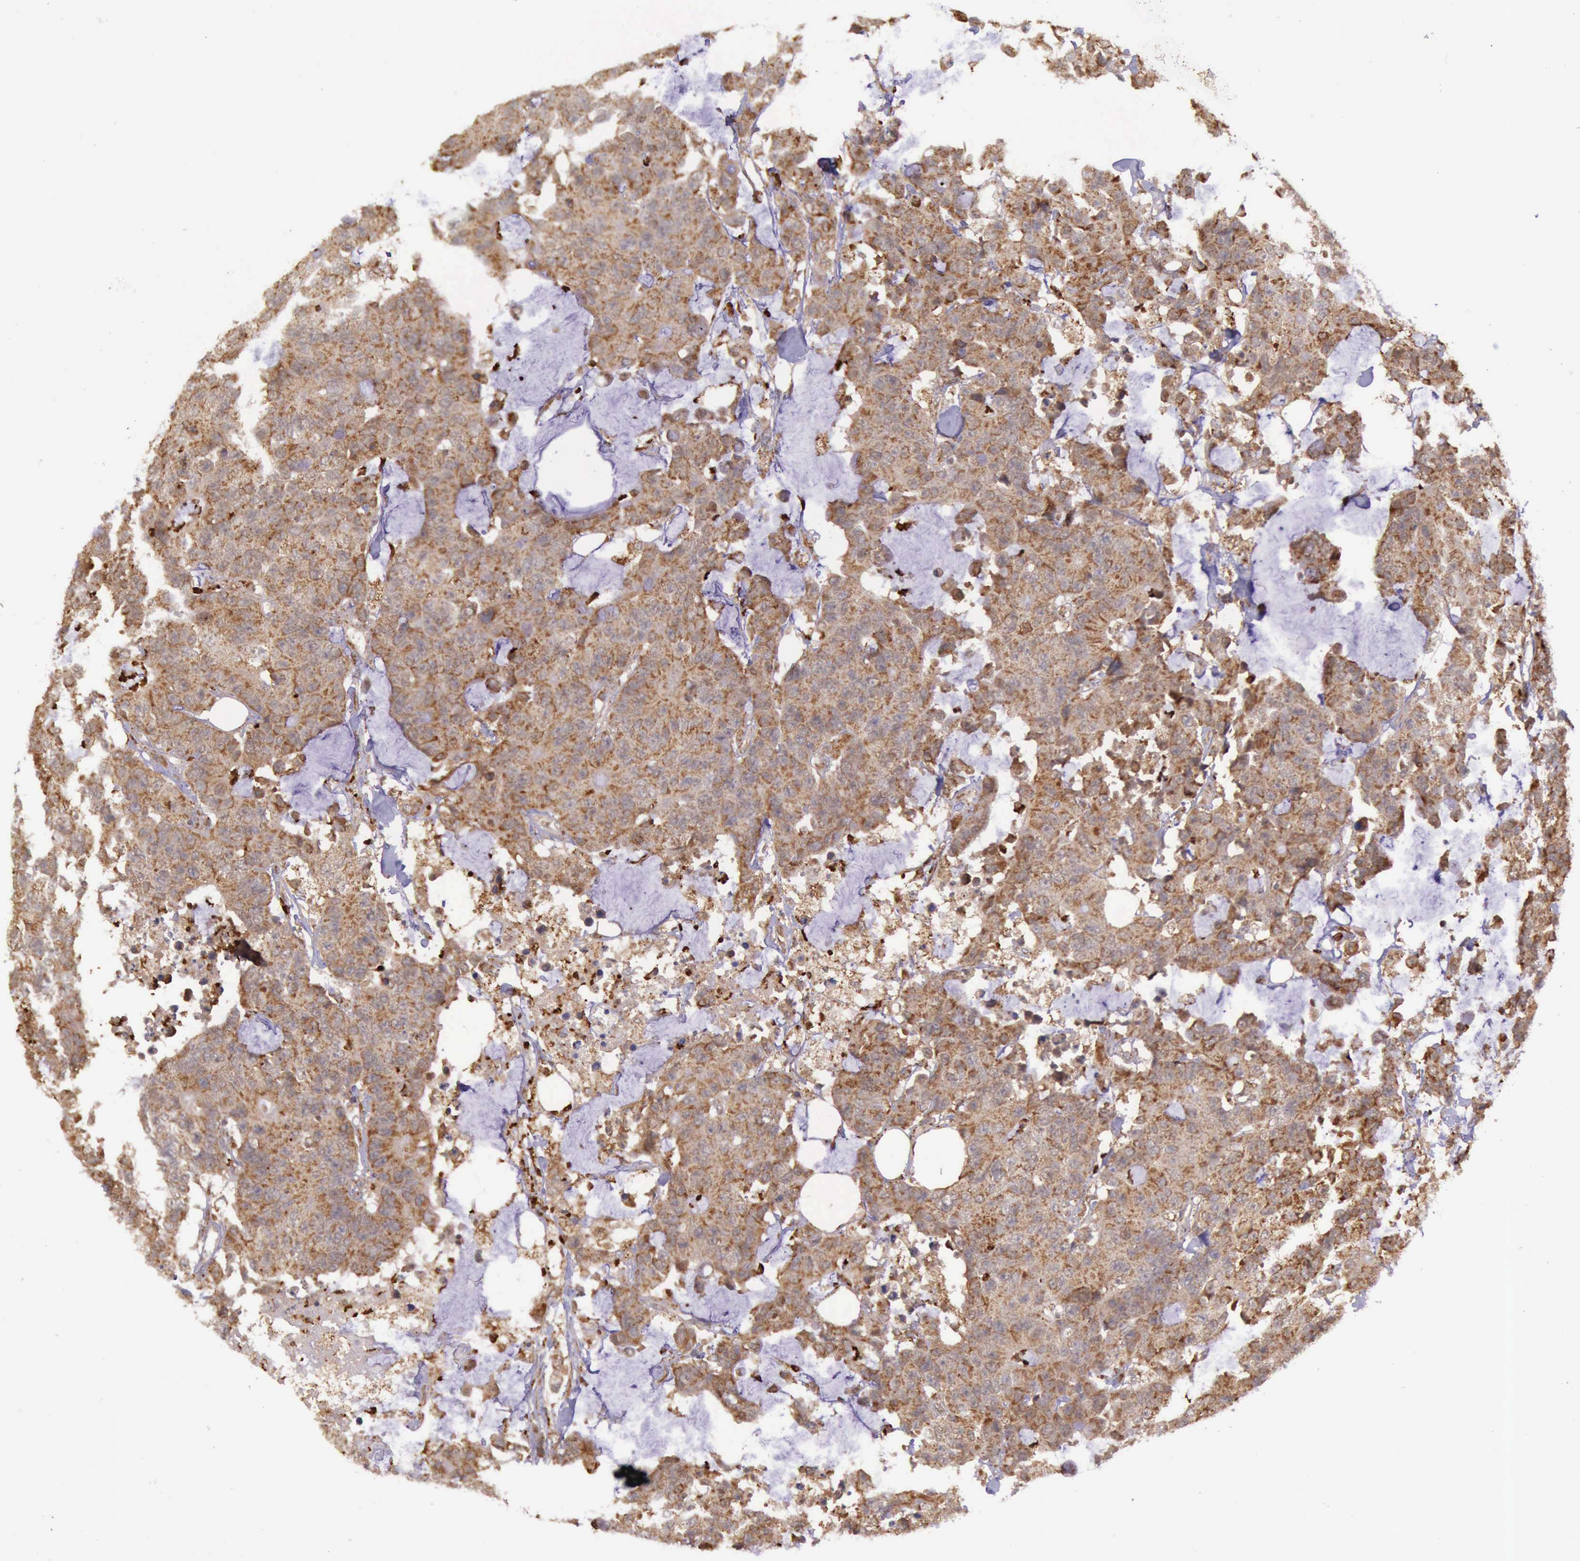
{"staining": {"intensity": "strong", "quantity": ">75%", "location": "cytoplasmic/membranous"}, "tissue": "colorectal cancer", "cell_type": "Tumor cells", "image_type": "cancer", "snomed": [{"axis": "morphology", "description": "Adenocarcinoma, NOS"}, {"axis": "topography", "description": "Colon"}], "caption": "Strong cytoplasmic/membranous expression is identified in approximately >75% of tumor cells in colorectal cancer.", "gene": "ARMCX3", "patient": {"sex": "female", "age": 86}}